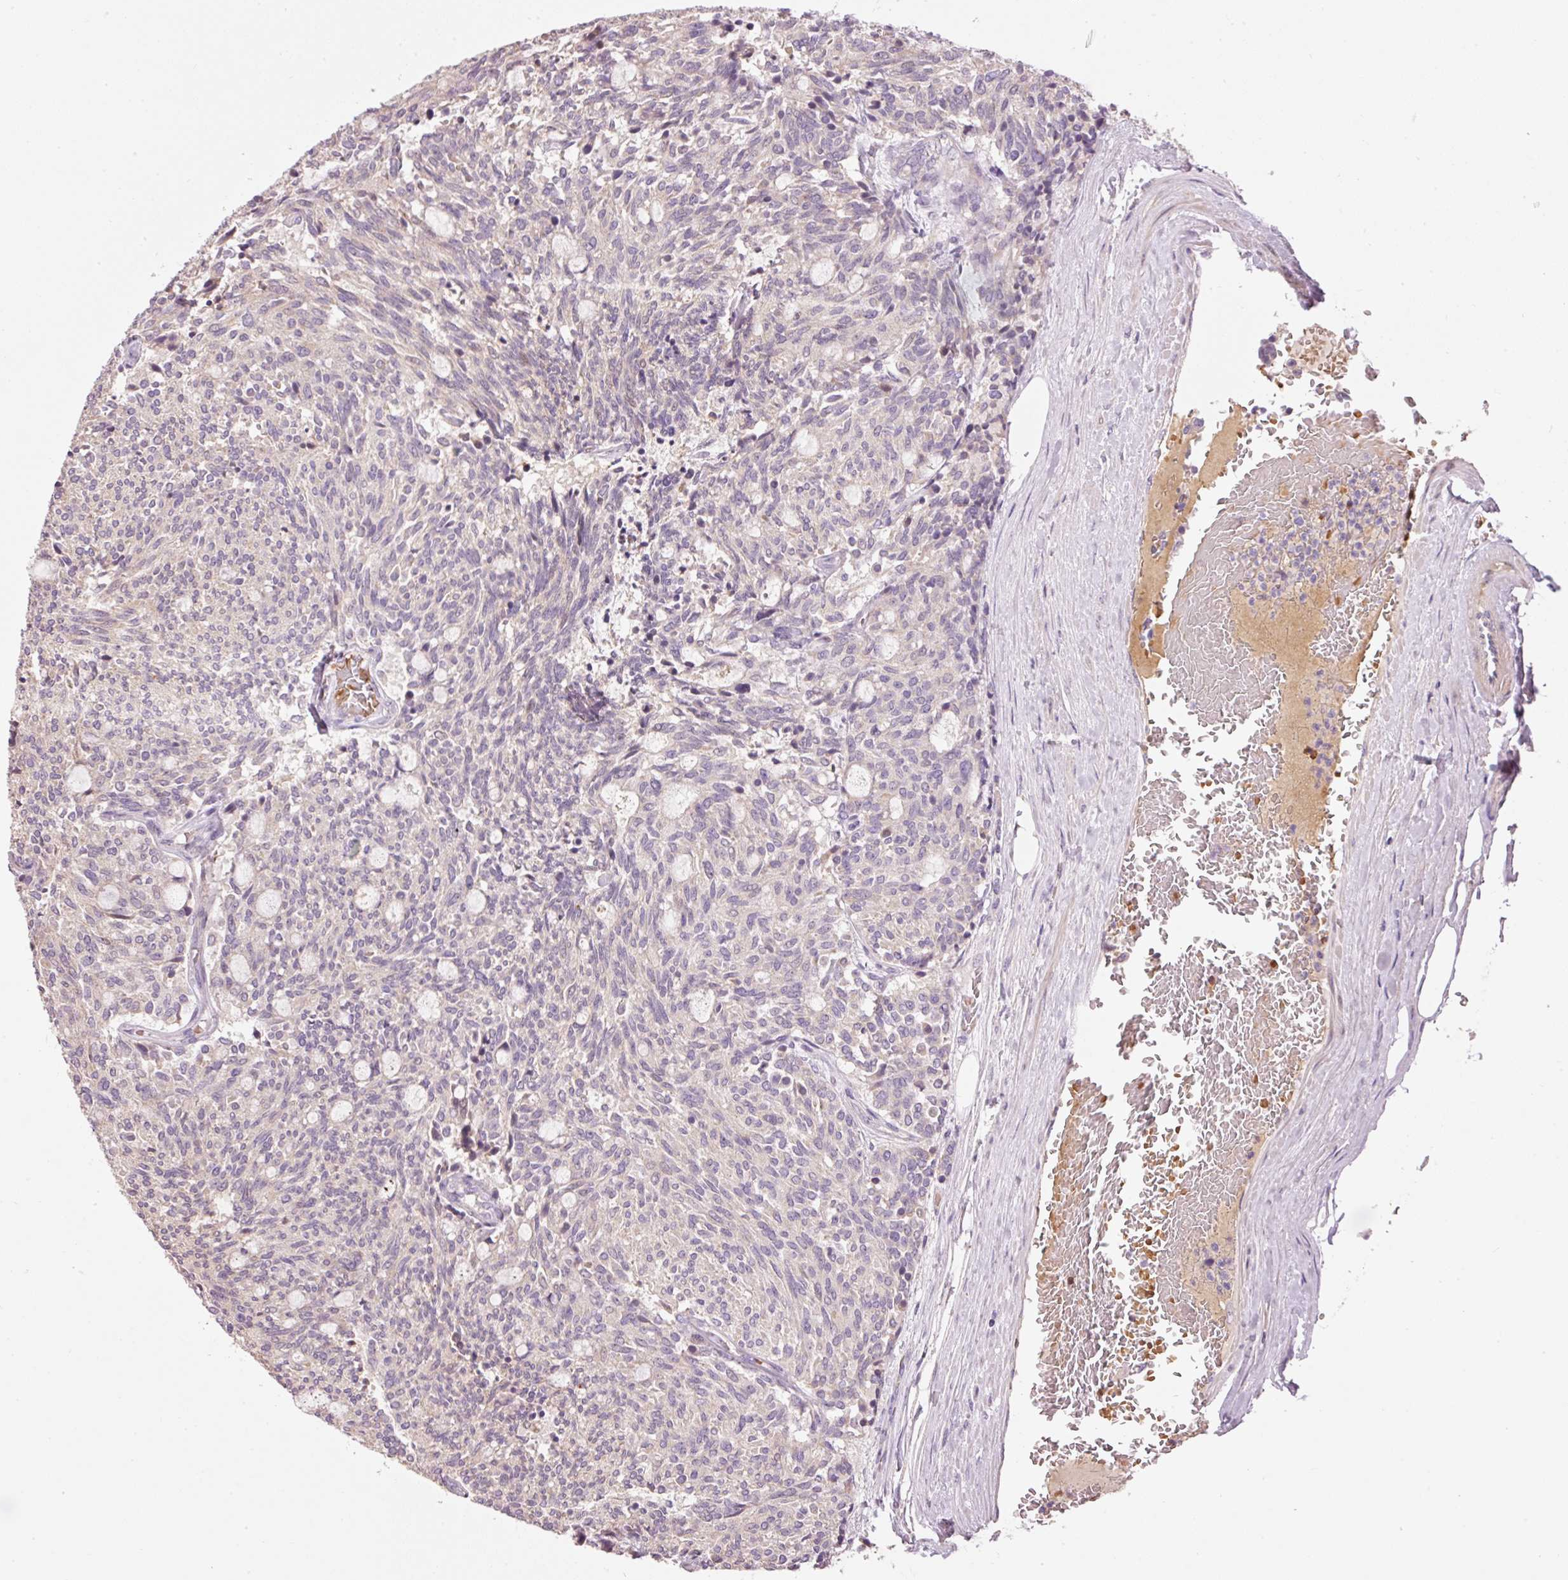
{"staining": {"intensity": "negative", "quantity": "none", "location": "none"}, "tissue": "carcinoid", "cell_type": "Tumor cells", "image_type": "cancer", "snomed": [{"axis": "morphology", "description": "Carcinoid, malignant, NOS"}, {"axis": "topography", "description": "Pancreas"}], "caption": "High magnification brightfield microscopy of malignant carcinoid stained with DAB (3,3'-diaminobenzidine) (brown) and counterstained with hematoxylin (blue): tumor cells show no significant staining.", "gene": "CMTM8", "patient": {"sex": "female", "age": 54}}